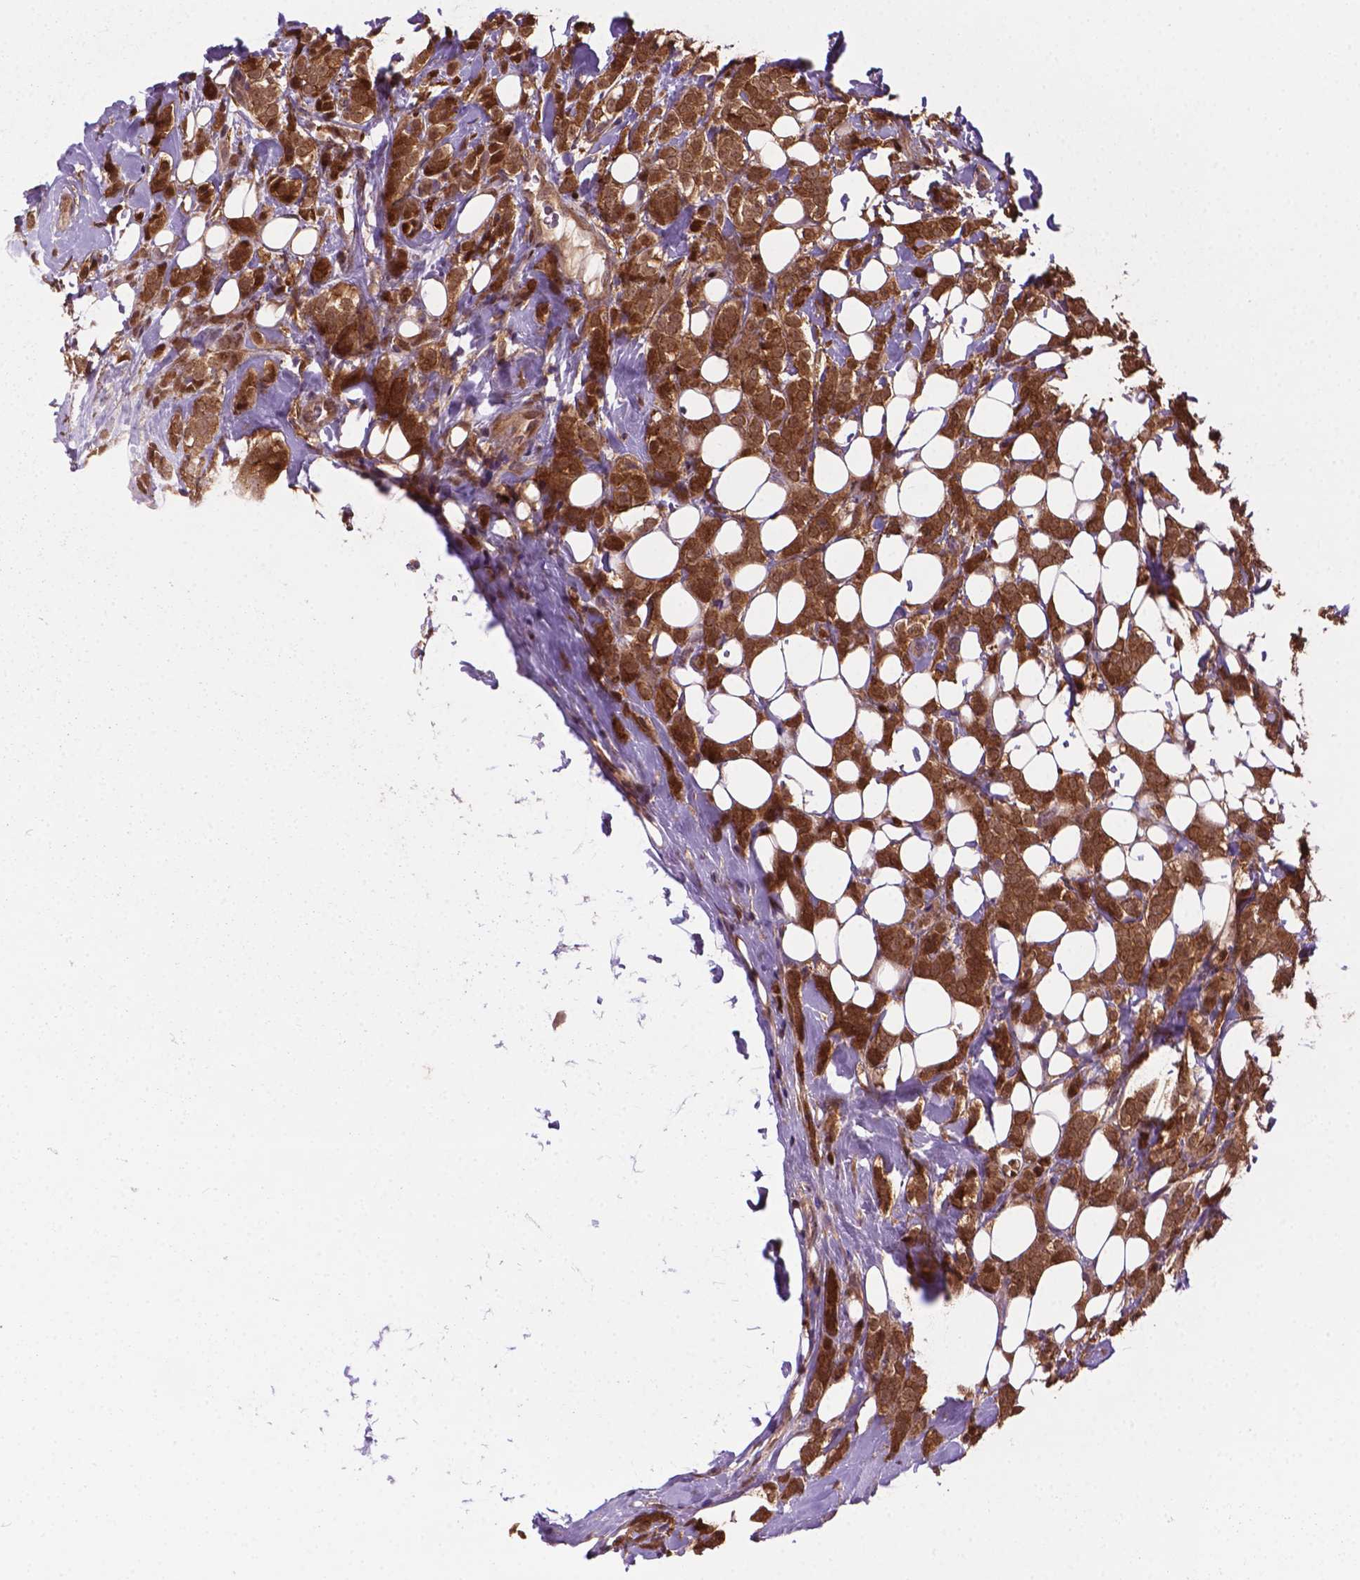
{"staining": {"intensity": "moderate", "quantity": ">75%", "location": "cytoplasmic/membranous,nuclear"}, "tissue": "breast cancer", "cell_type": "Tumor cells", "image_type": "cancer", "snomed": [{"axis": "morphology", "description": "Lobular carcinoma"}, {"axis": "topography", "description": "Breast"}], "caption": "High-power microscopy captured an immunohistochemistry histopathology image of breast cancer, revealing moderate cytoplasmic/membranous and nuclear positivity in approximately >75% of tumor cells. The staining was performed using DAB to visualize the protein expression in brown, while the nuclei were stained in blue with hematoxylin (Magnification: 20x).", "gene": "PLIN3", "patient": {"sex": "female", "age": 49}}